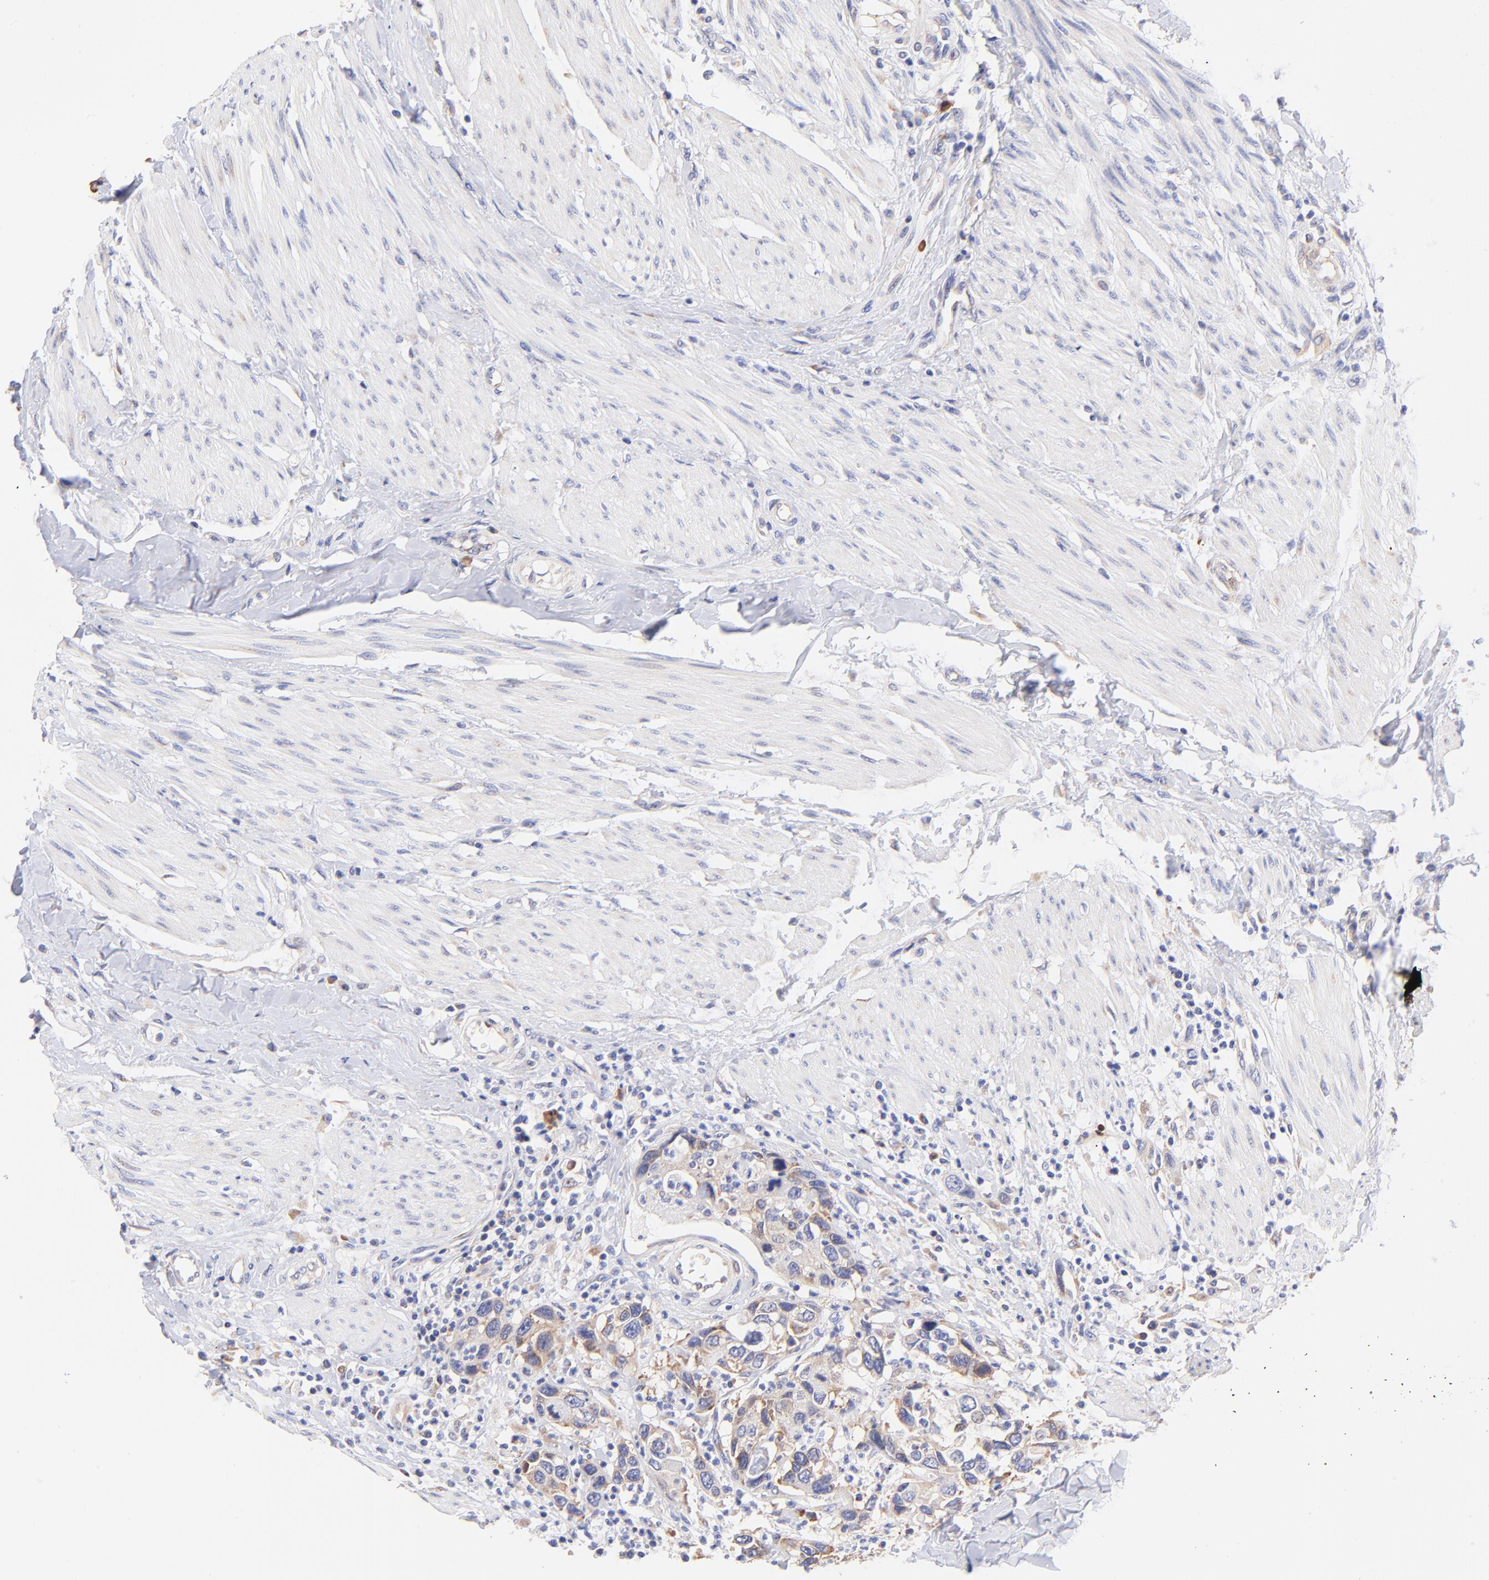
{"staining": {"intensity": "moderate", "quantity": "25%-75%", "location": "cytoplasmic/membranous"}, "tissue": "urothelial cancer", "cell_type": "Tumor cells", "image_type": "cancer", "snomed": [{"axis": "morphology", "description": "Urothelial carcinoma, High grade"}, {"axis": "topography", "description": "Urinary bladder"}], "caption": "Moderate cytoplasmic/membranous protein expression is seen in about 25%-75% of tumor cells in urothelial cancer.", "gene": "RPL30", "patient": {"sex": "male", "age": 66}}